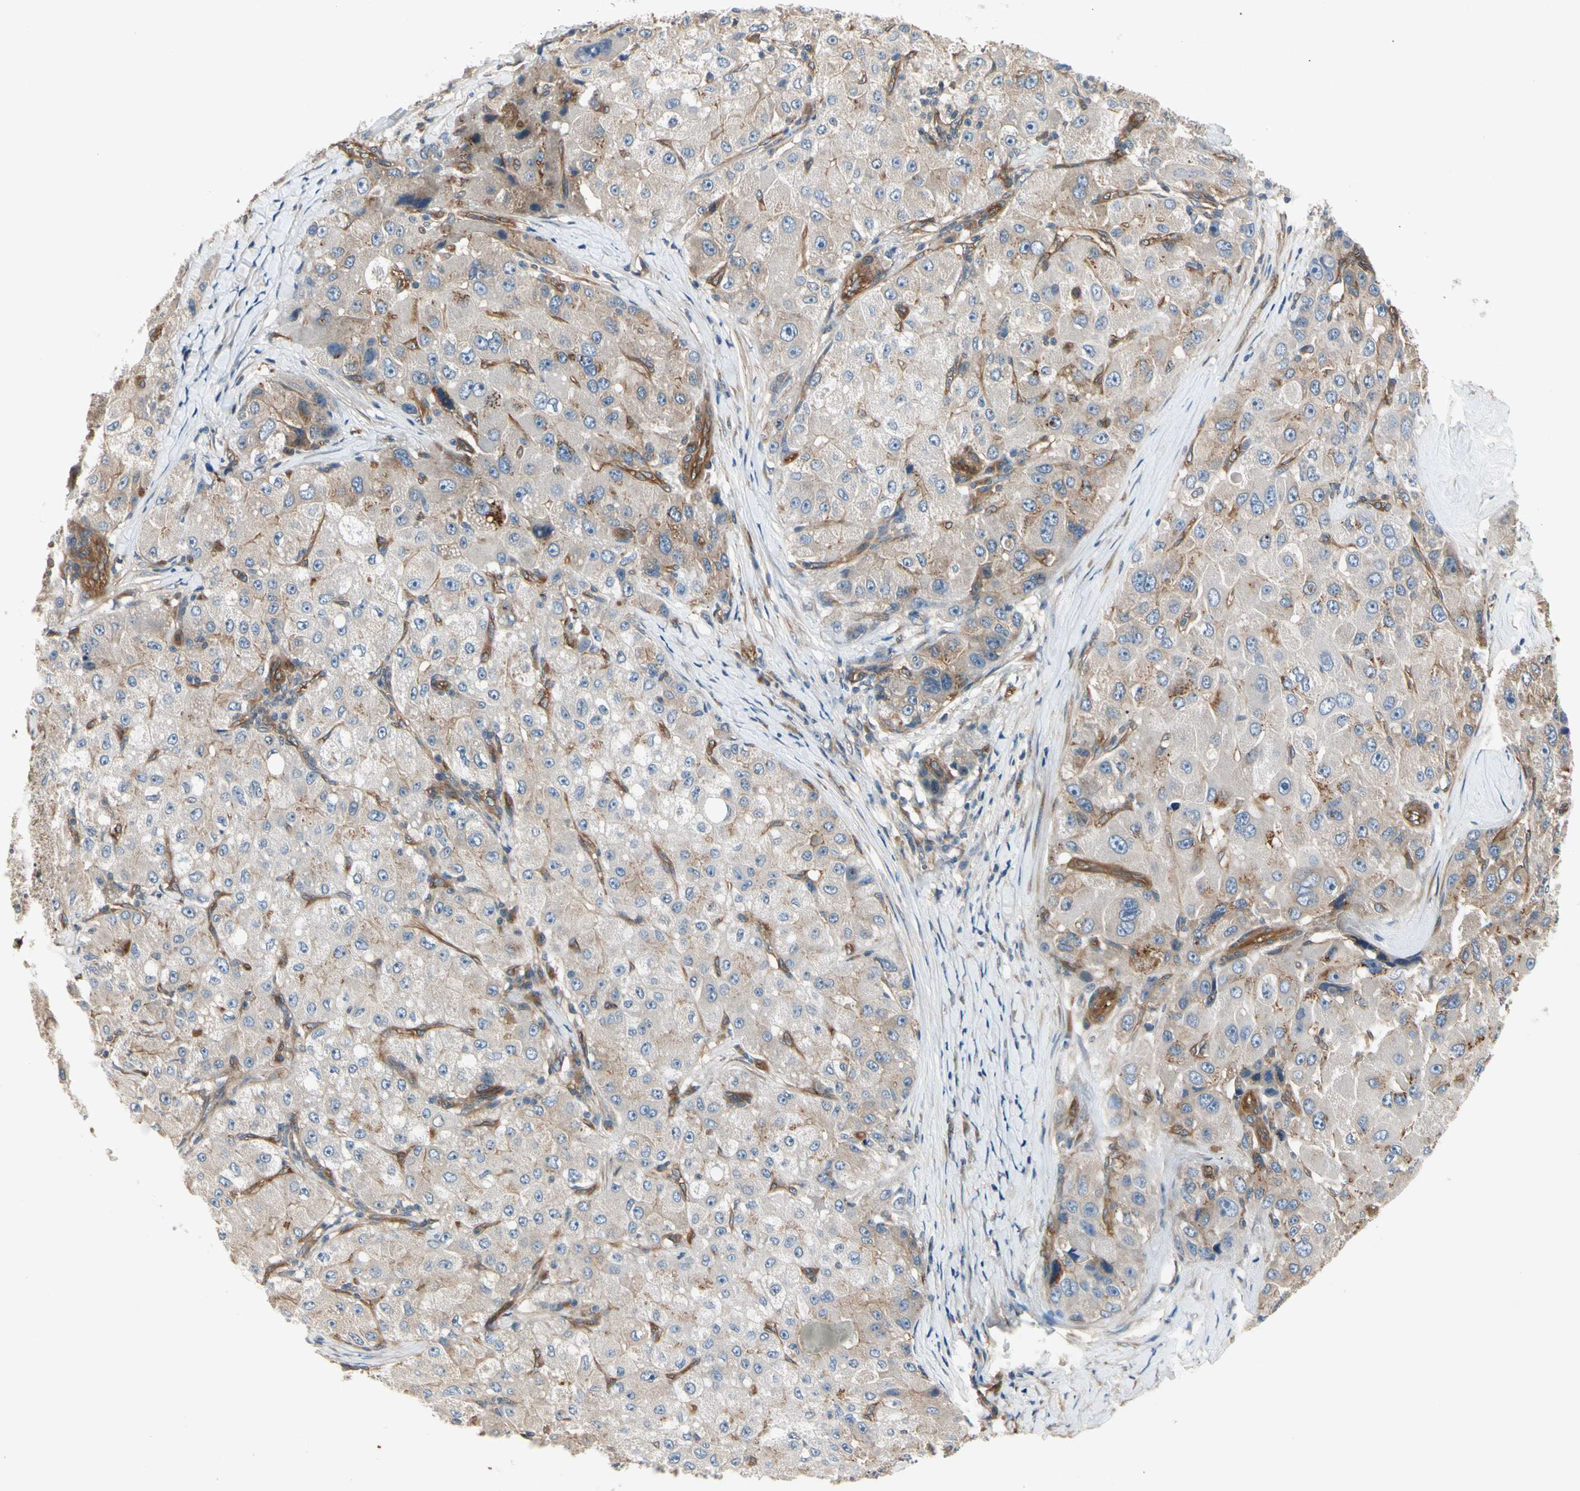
{"staining": {"intensity": "moderate", "quantity": ">75%", "location": "cytoplasmic/membranous"}, "tissue": "liver cancer", "cell_type": "Tumor cells", "image_type": "cancer", "snomed": [{"axis": "morphology", "description": "Carcinoma, Hepatocellular, NOS"}, {"axis": "topography", "description": "Liver"}], "caption": "The photomicrograph exhibits a brown stain indicating the presence of a protein in the cytoplasmic/membranous of tumor cells in liver cancer. (DAB (3,3'-diaminobenzidine) IHC with brightfield microscopy, high magnification).", "gene": "ROCK2", "patient": {"sex": "male", "age": 80}}